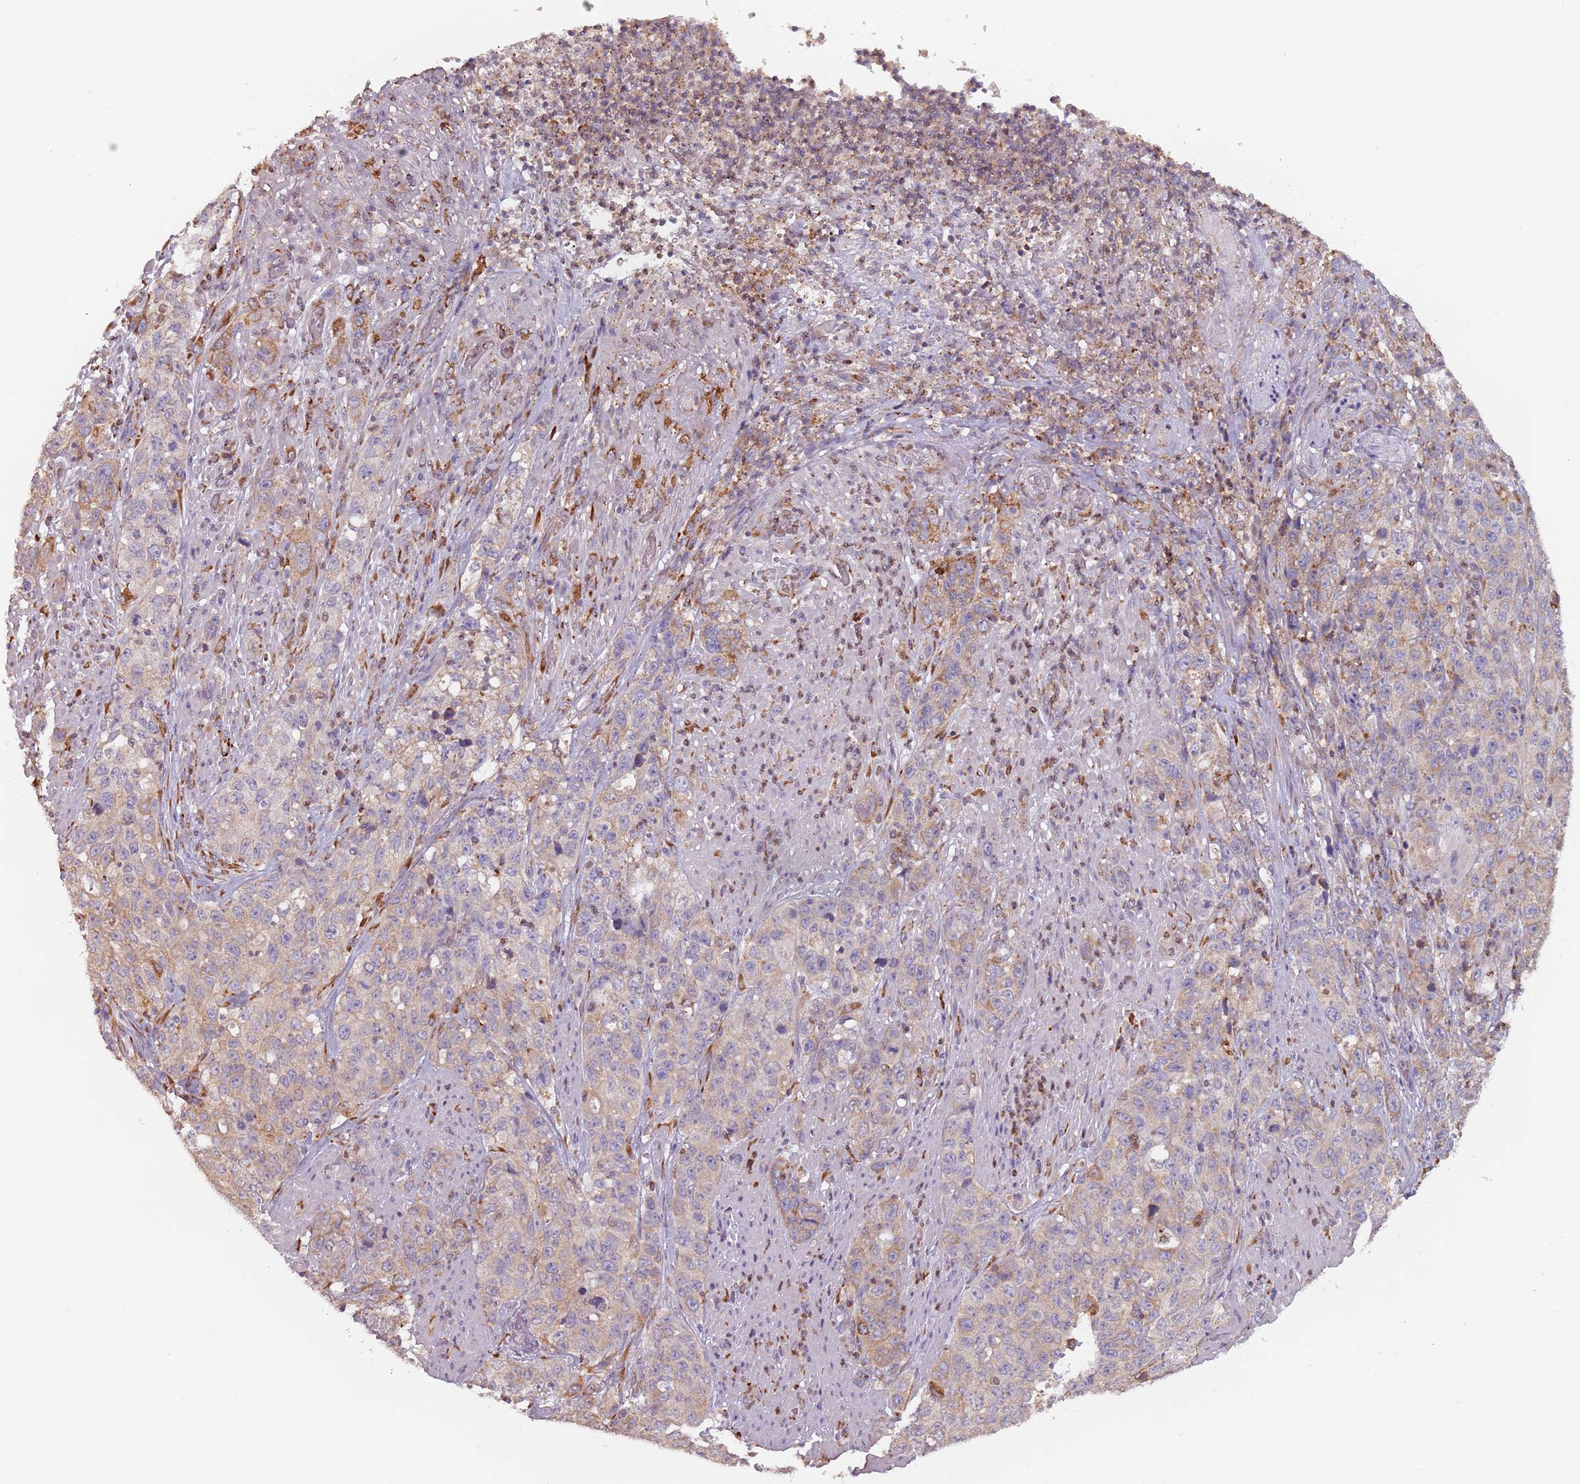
{"staining": {"intensity": "weak", "quantity": ">75%", "location": "cytoplasmic/membranous"}, "tissue": "stomach cancer", "cell_type": "Tumor cells", "image_type": "cancer", "snomed": [{"axis": "morphology", "description": "Adenocarcinoma, NOS"}, {"axis": "topography", "description": "Stomach"}], "caption": "Immunohistochemical staining of stomach cancer (adenocarcinoma) shows low levels of weak cytoplasmic/membranous positivity in approximately >75% of tumor cells.", "gene": "RPS9", "patient": {"sex": "male", "age": 48}}